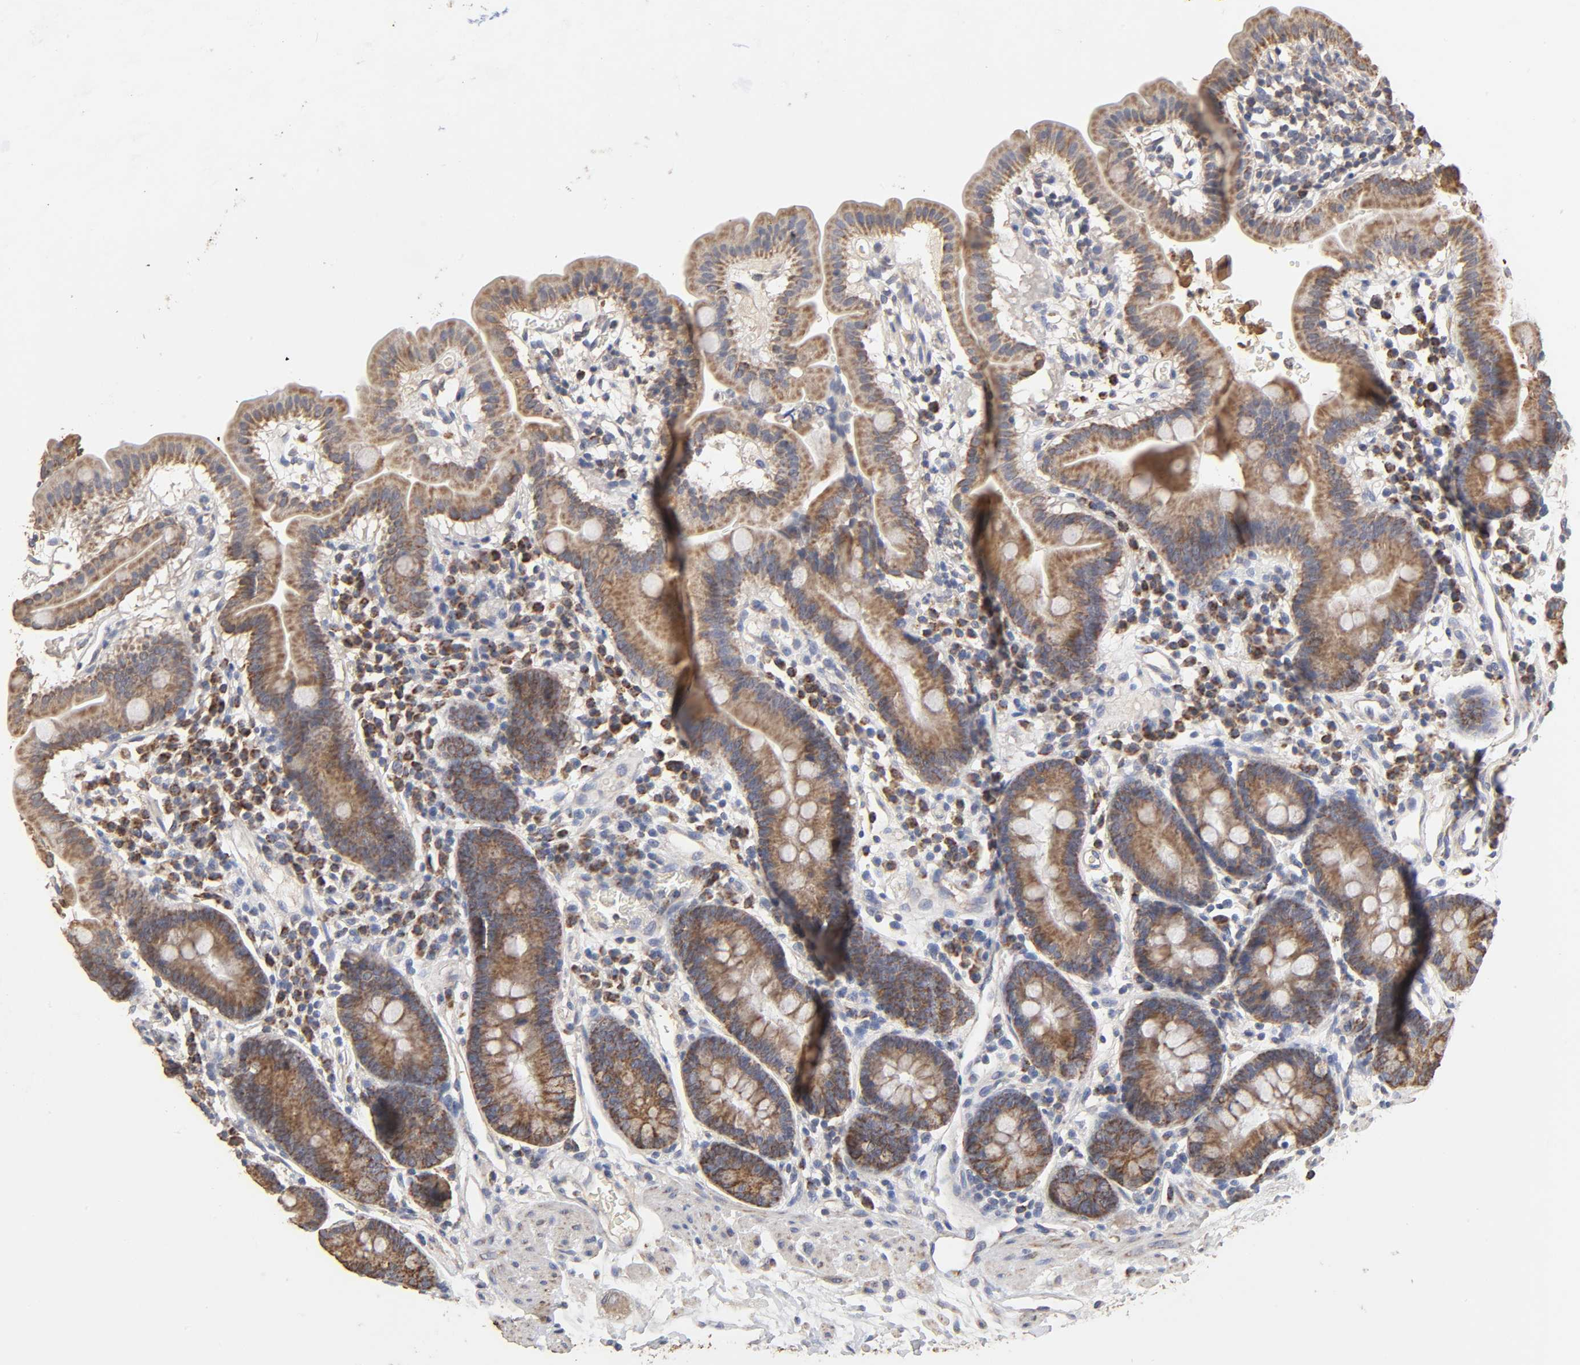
{"staining": {"intensity": "strong", "quantity": ">75%", "location": "cytoplasmic/membranous"}, "tissue": "duodenum", "cell_type": "Glandular cells", "image_type": "normal", "snomed": [{"axis": "morphology", "description": "Normal tissue, NOS"}, {"axis": "topography", "description": "Duodenum"}], "caption": "Duodenum stained with DAB (3,3'-diaminobenzidine) immunohistochemistry reveals high levels of strong cytoplasmic/membranous staining in about >75% of glandular cells. (Brightfield microscopy of DAB IHC at high magnification).", "gene": "CYCS", "patient": {"sex": "male", "age": 50}}